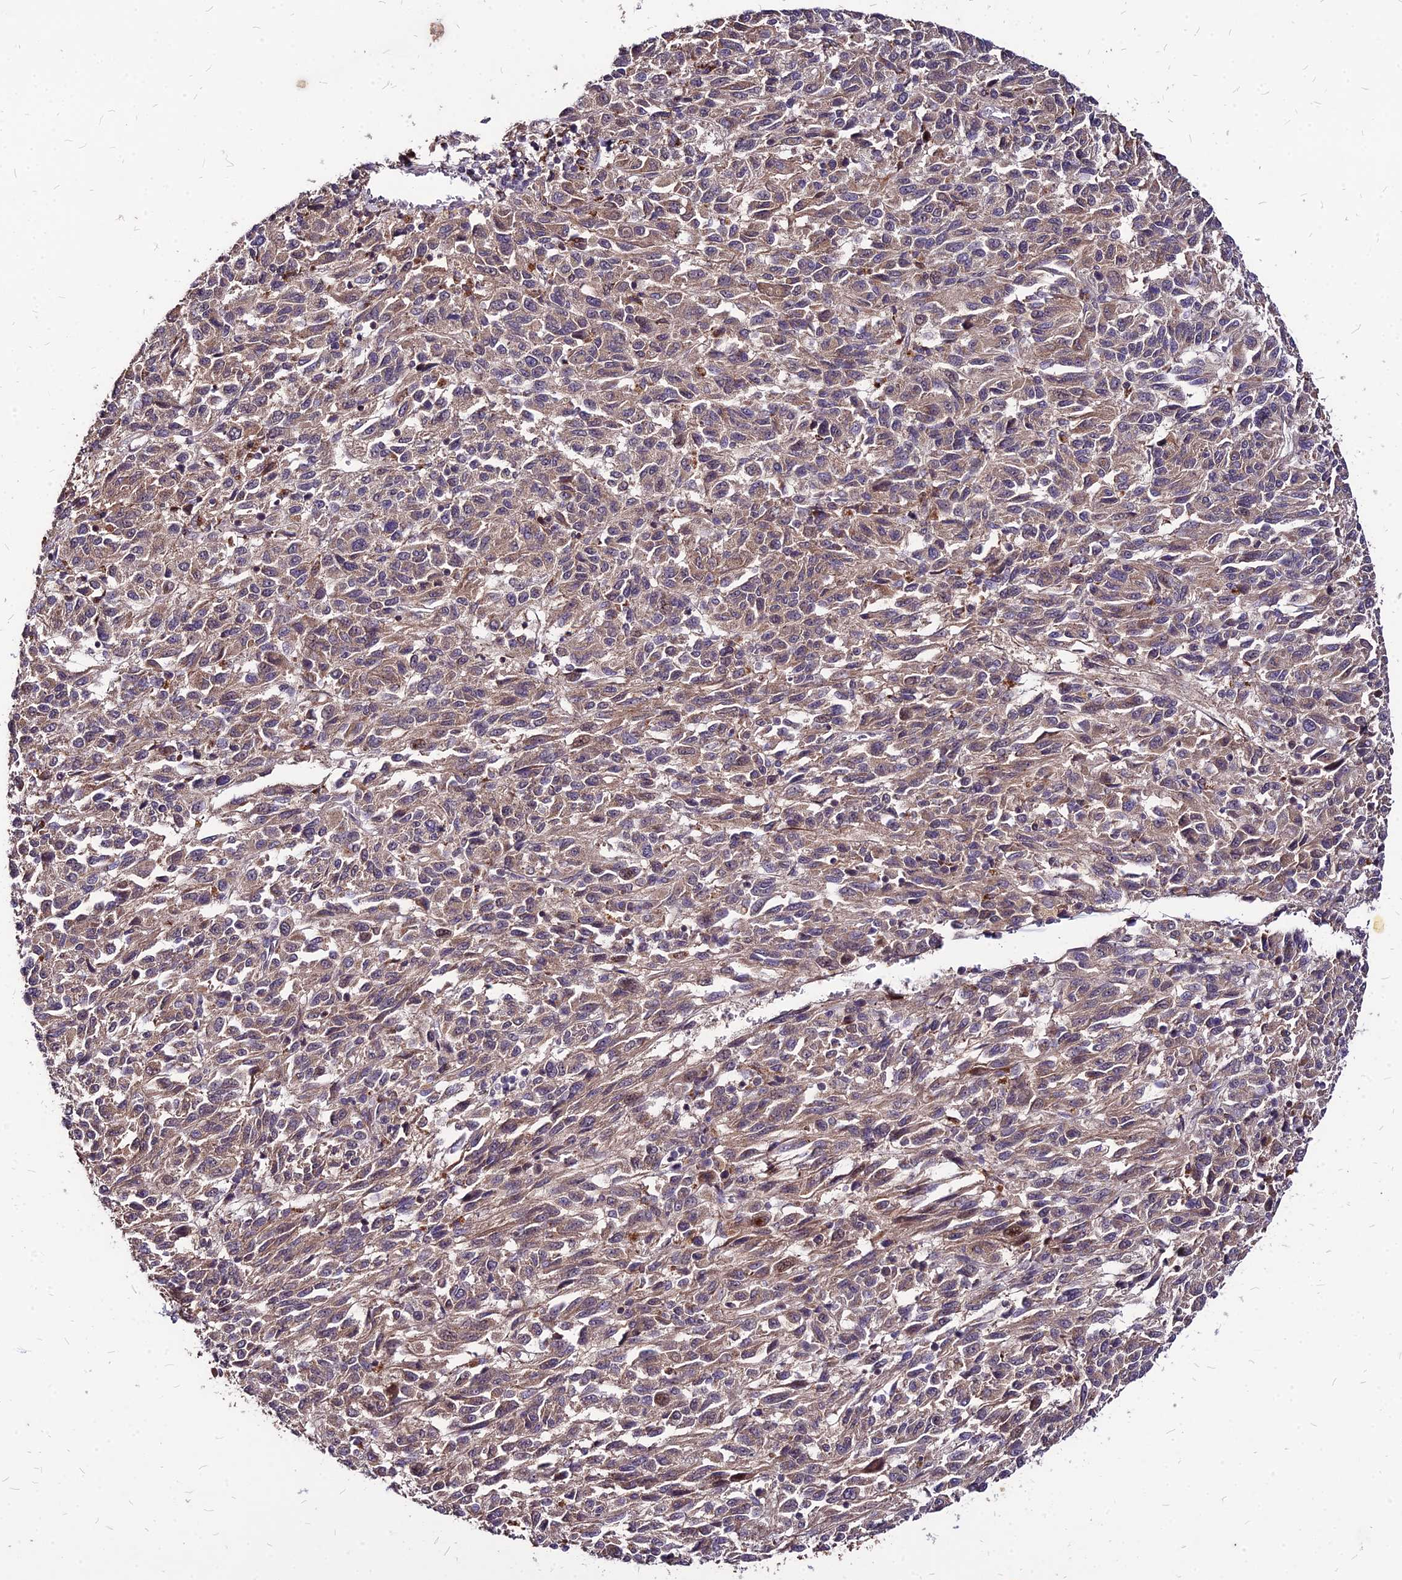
{"staining": {"intensity": "weak", "quantity": "25%-75%", "location": "cytoplasmic/membranous"}, "tissue": "melanoma", "cell_type": "Tumor cells", "image_type": "cancer", "snomed": [{"axis": "morphology", "description": "Malignant melanoma, Metastatic site"}, {"axis": "topography", "description": "Lung"}], "caption": "This micrograph exhibits malignant melanoma (metastatic site) stained with immunohistochemistry (IHC) to label a protein in brown. The cytoplasmic/membranous of tumor cells show weak positivity for the protein. Nuclei are counter-stained blue.", "gene": "APBA3", "patient": {"sex": "male", "age": 64}}